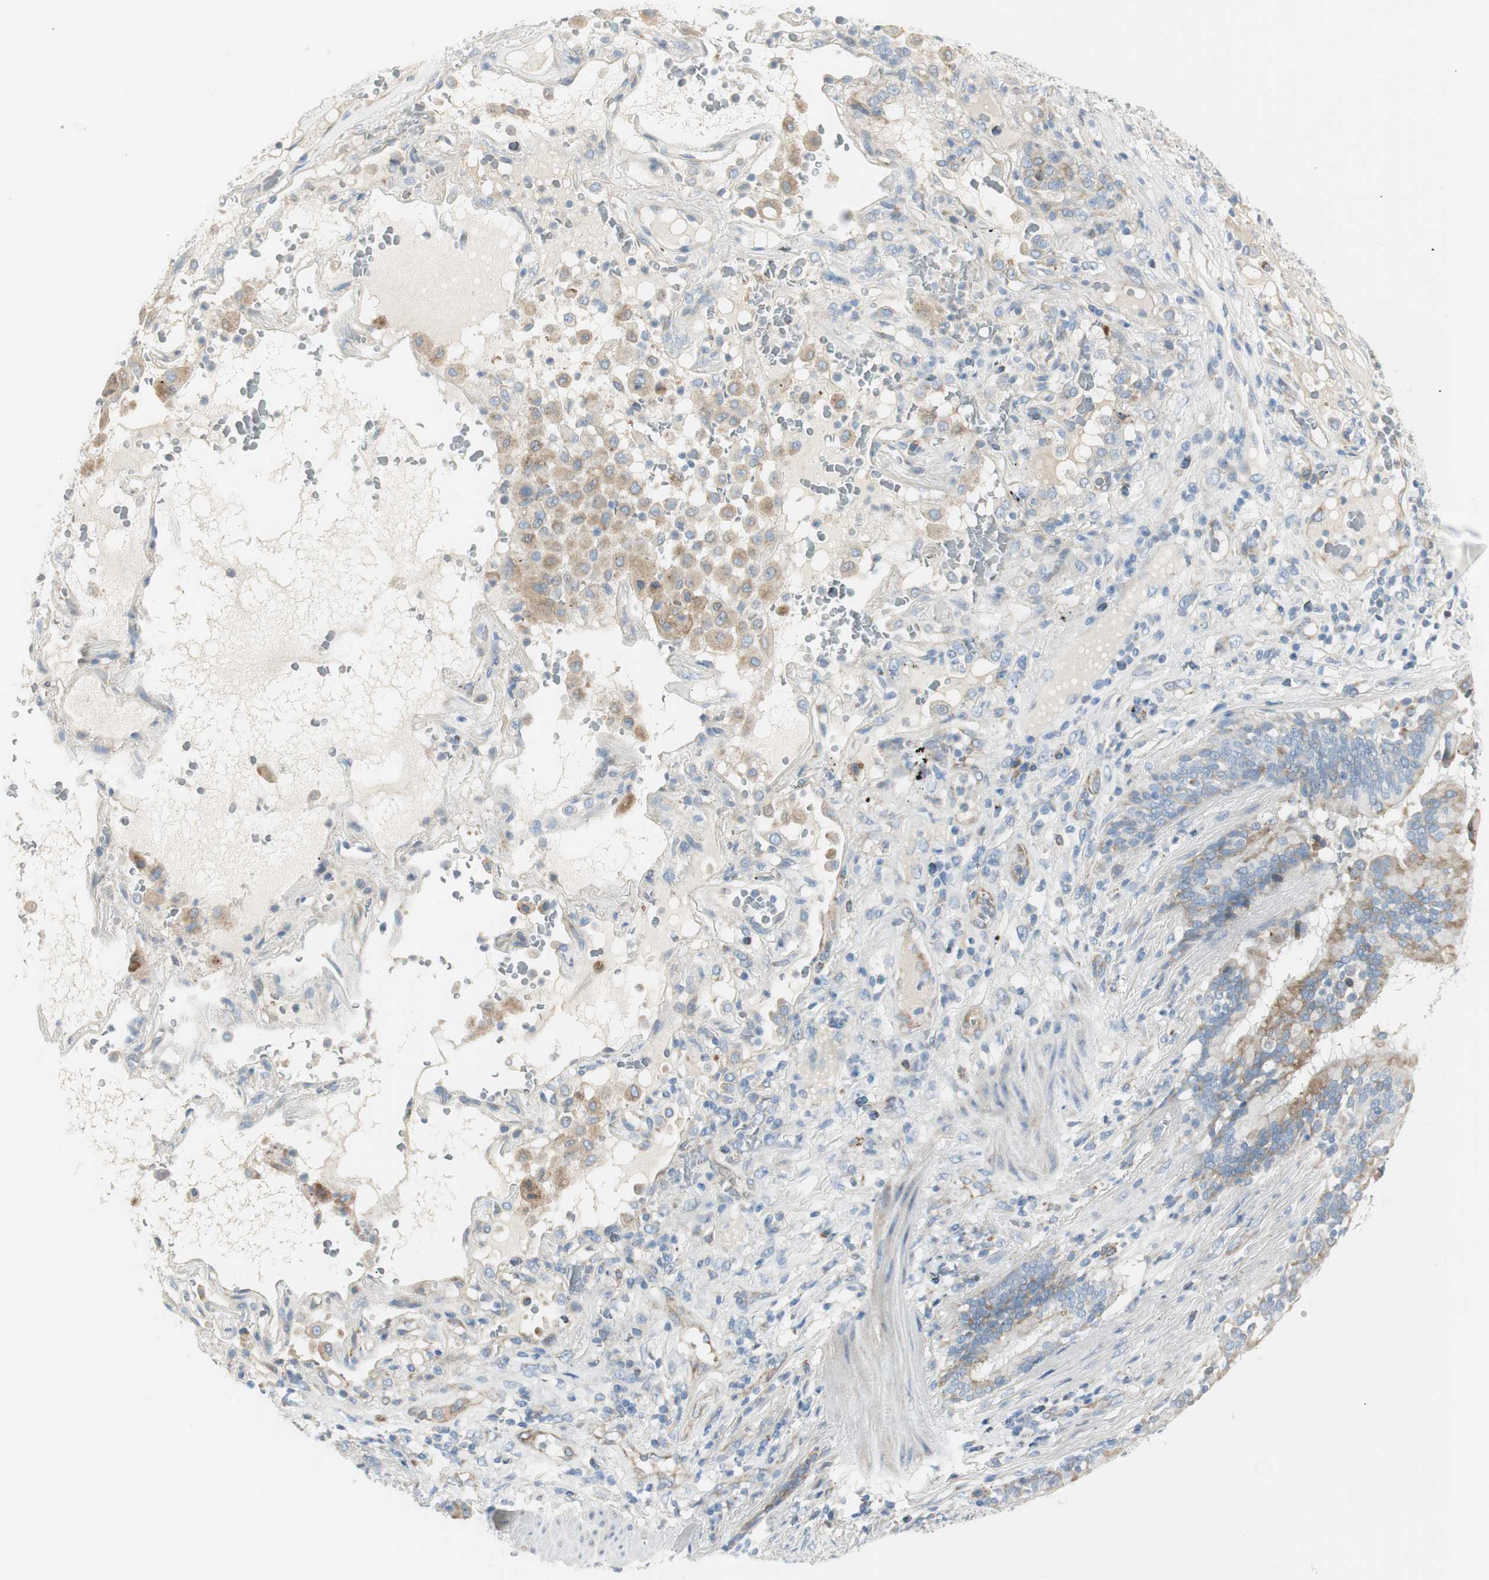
{"staining": {"intensity": "weak", "quantity": "<25%", "location": "cytoplasmic/membranous"}, "tissue": "lung cancer", "cell_type": "Tumor cells", "image_type": "cancer", "snomed": [{"axis": "morphology", "description": "Squamous cell carcinoma, NOS"}, {"axis": "topography", "description": "Lung"}], "caption": "DAB immunohistochemical staining of human lung cancer (squamous cell carcinoma) displays no significant positivity in tumor cells. The staining is performed using DAB (3,3'-diaminobenzidine) brown chromogen with nuclei counter-stained in using hematoxylin.", "gene": "TNFSF11", "patient": {"sex": "male", "age": 57}}